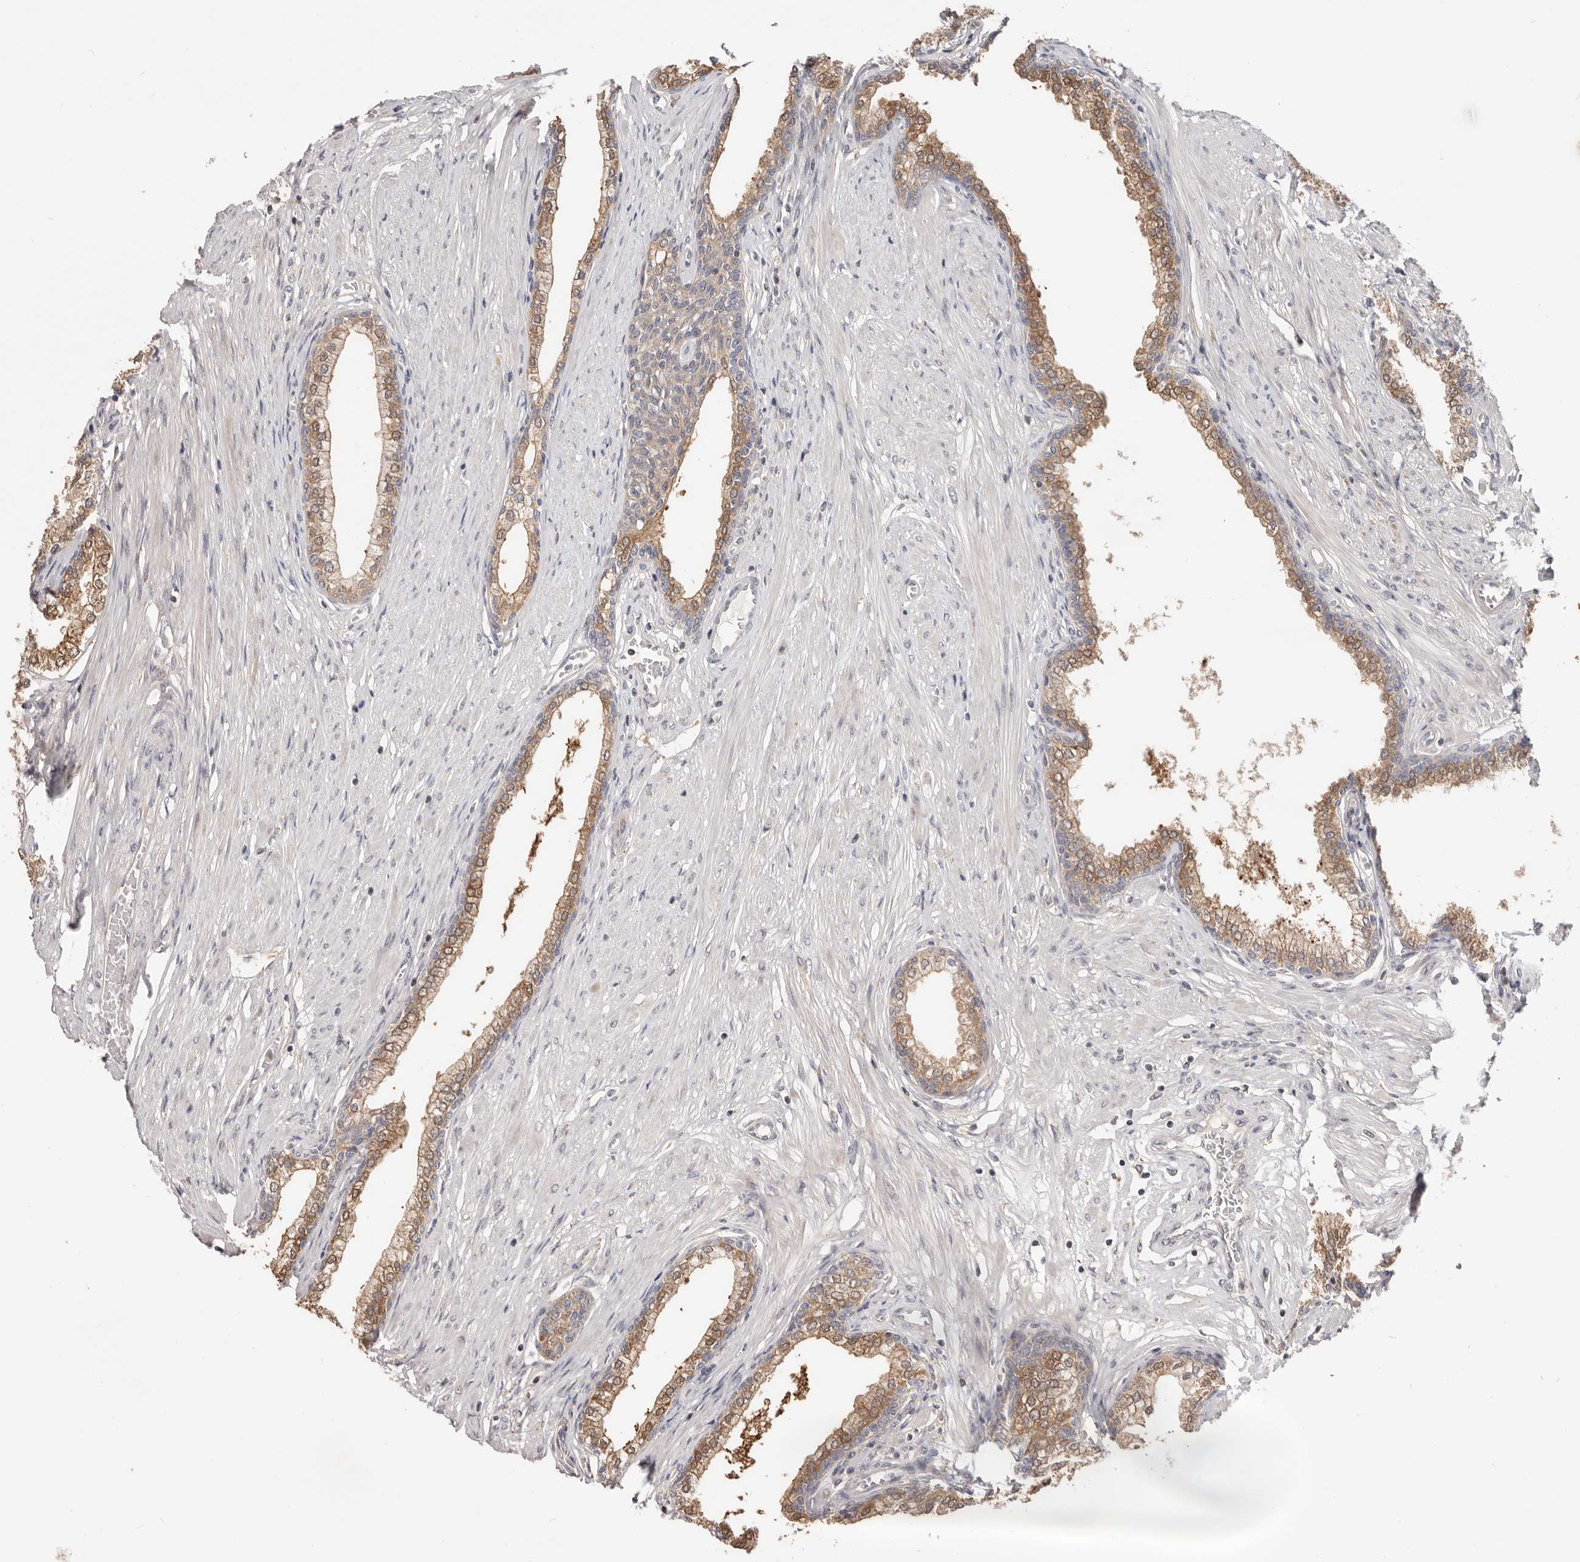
{"staining": {"intensity": "moderate", "quantity": ">75%", "location": "cytoplasmic/membranous"}, "tissue": "prostate", "cell_type": "Glandular cells", "image_type": "normal", "snomed": [{"axis": "morphology", "description": "Normal tissue, NOS"}, {"axis": "morphology", "description": "Urothelial carcinoma, Low grade"}, {"axis": "topography", "description": "Urinary bladder"}, {"axis": "topography", "description": "Prostate"}], "caption": "High-magnification brightfield microscopy of unremarkable prostate stained with DAB (3,3'-diaminobenzidine) (brown) and counterstained with hematoxylin (blue). glandular cells exhibit moderate cytoplasmic/membranous positivity is appreciated in about>75% of cells.", "gene": "LRP6", "patient": {"sex": "male", "age": 60}}